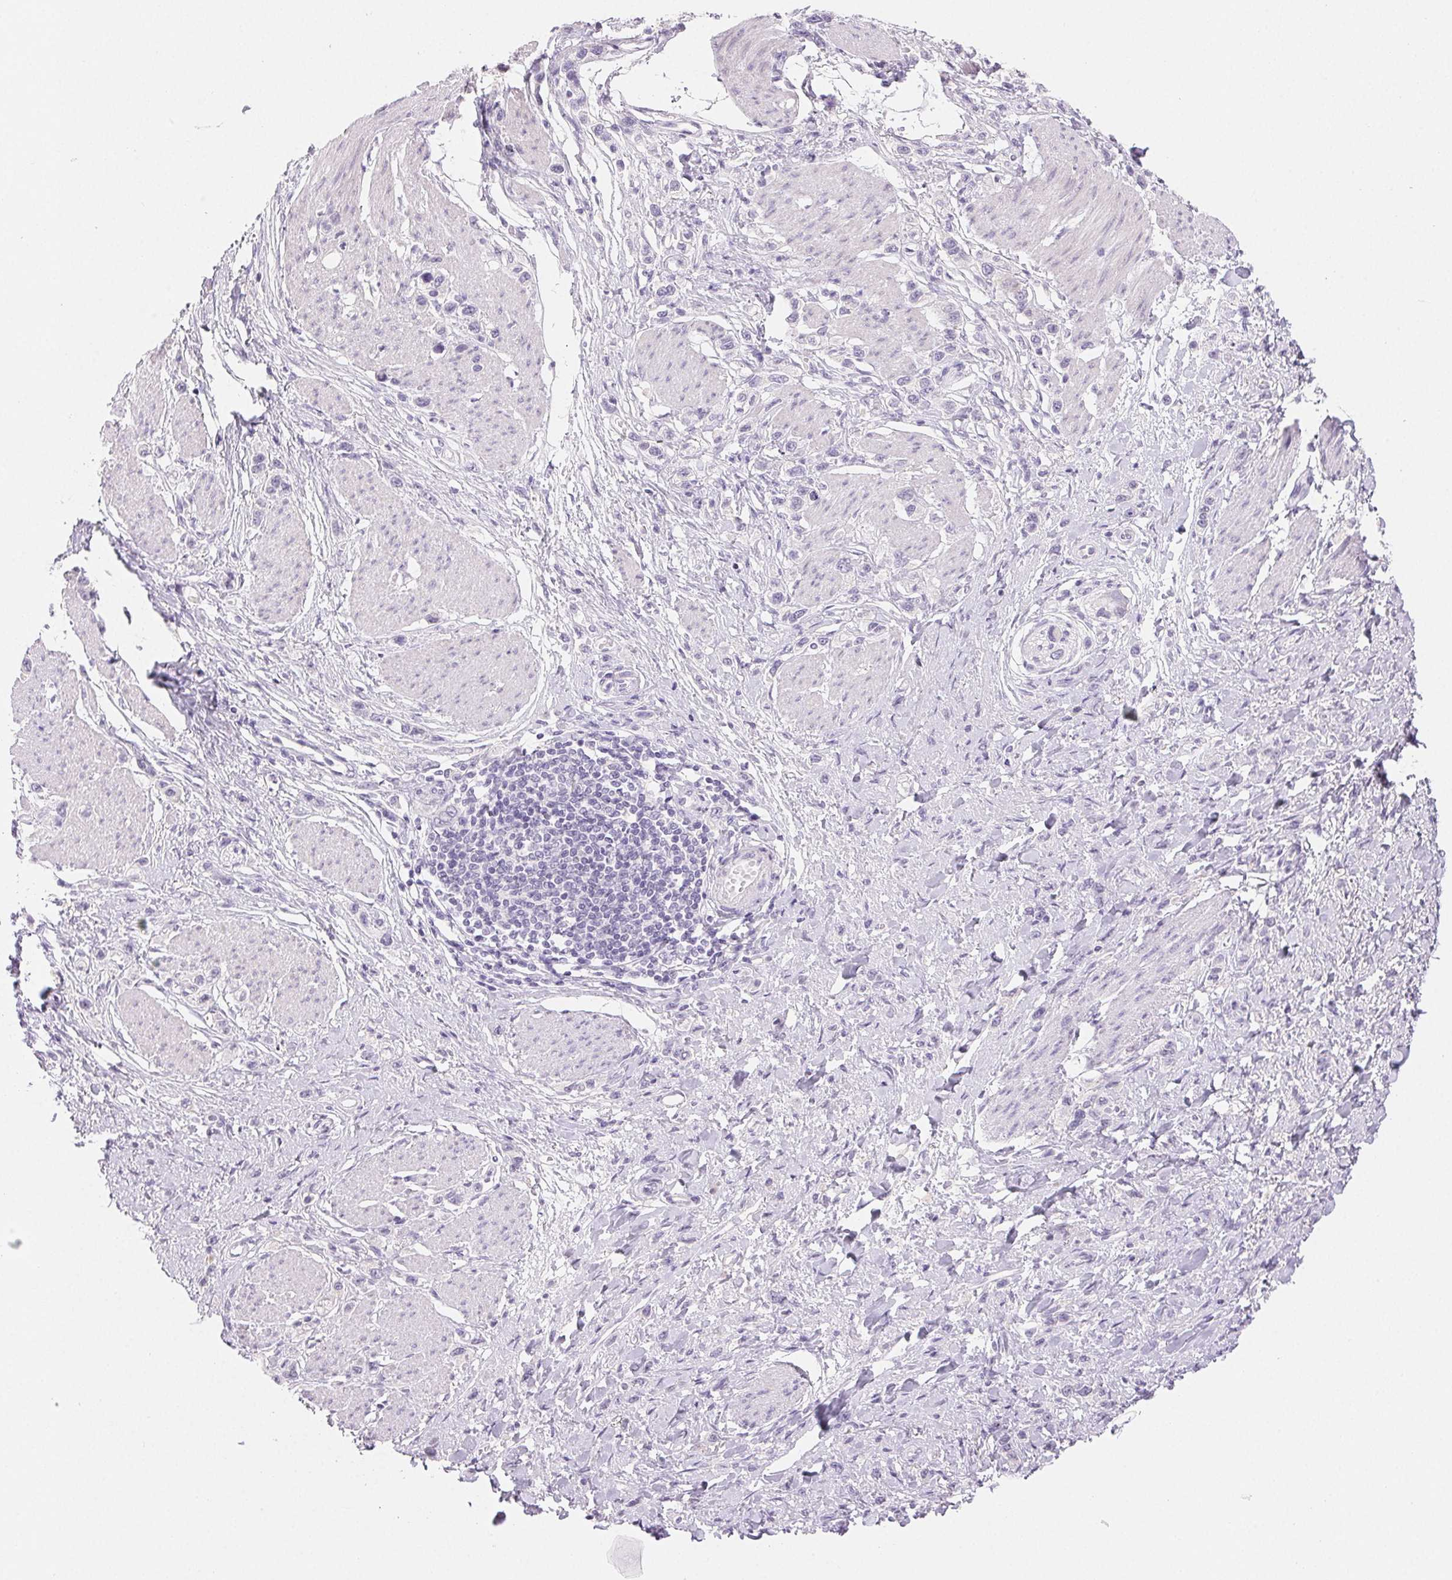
{"staining": {"intensity": "negative", "quantity": "none", "location": "none"}, "tissue": "stomach cancer", "cell_type": "Tumor cells", "image_type": "cancer", "snomed": [{"axis": "morphology", "description": "Adenocarcinoma, NOS"}, {"axis": "topography", "description": "Stomach"}], "caption": "Human stomach cancer (adenocarcinoma) stained for a protein using immunohistochemistry demonstrates no positivity in tumor cells.", "gene": "BPIFB2", "patient": {"sex": "female", "age": 65}}